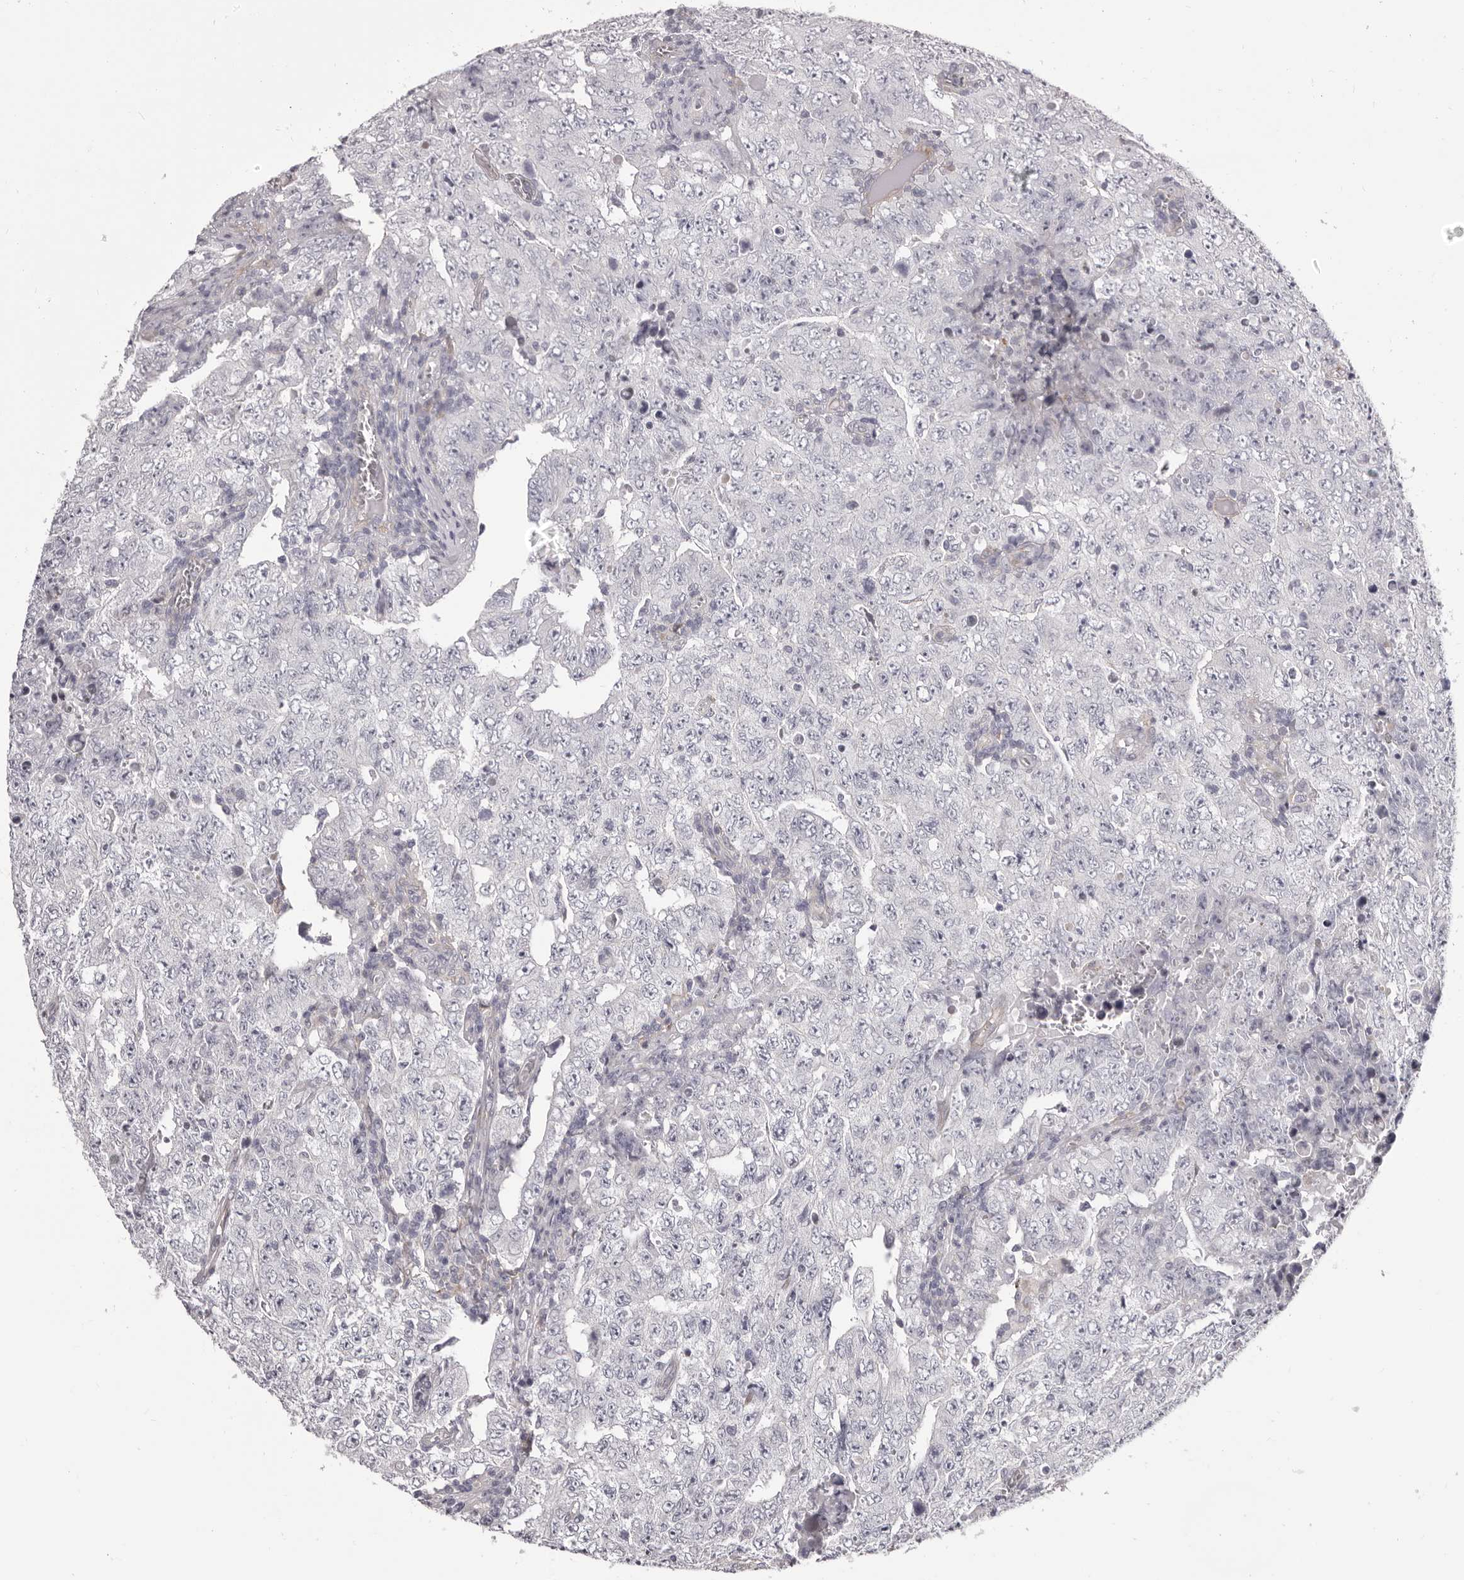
{"staining": {"intensity": "negative", "quantity": "none", "location": "none"}, "tissue": "testis cancer", "cell_type": "Tumor cells", "image_type": "cancer", "snomed": [{"axis": "morphology", "description": "Carcinoma, Embryonal, NOS"}, {"axis": "topography", "description": "Testis"}], "caption": "Photomicrograph shows no significant protein staining in tumor cells of embryonal carcinoma (testis).", "gene": "OTUD3", "patient": {"sex": "male", "age": 26}}